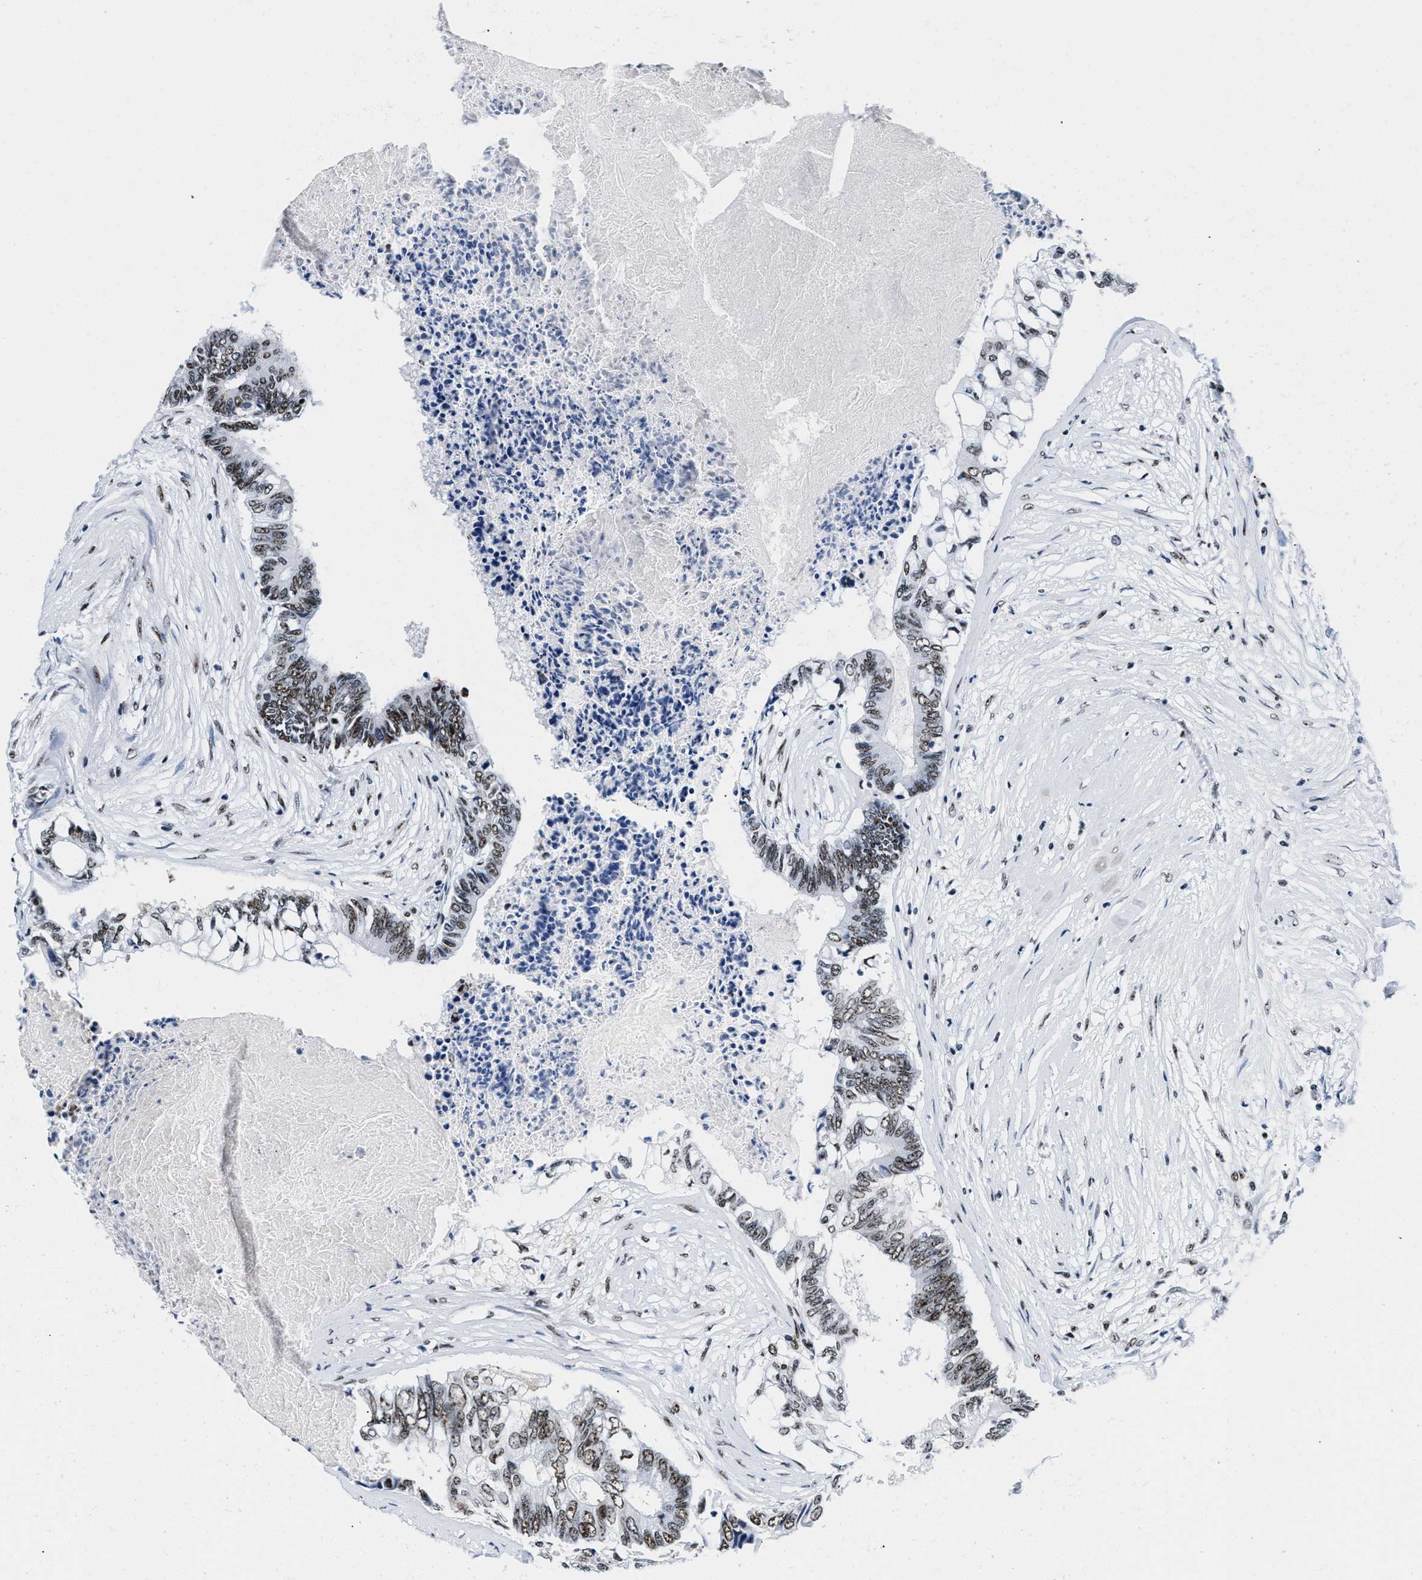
{"staining": {"intensity": "moderate", "quantity": ">75%", "location": "nuclear"}, "tissue": "colorectal cancer", "cell_type": "Tumor cells", "image_type": "cancer", "snomed": [{"axis": "morphology", "description": "Adenocarcinoma, NOS"}, {"axis": "topography", "description": "Rectum"}], "caption": "The histopathology image reveals staining of colorectal adenocarcinoma, revealing moderate nuclear protein positivity (brown color) within tumor cells.", "gene": "RAD50", "patient": {"sex": "male", "age": 63}}